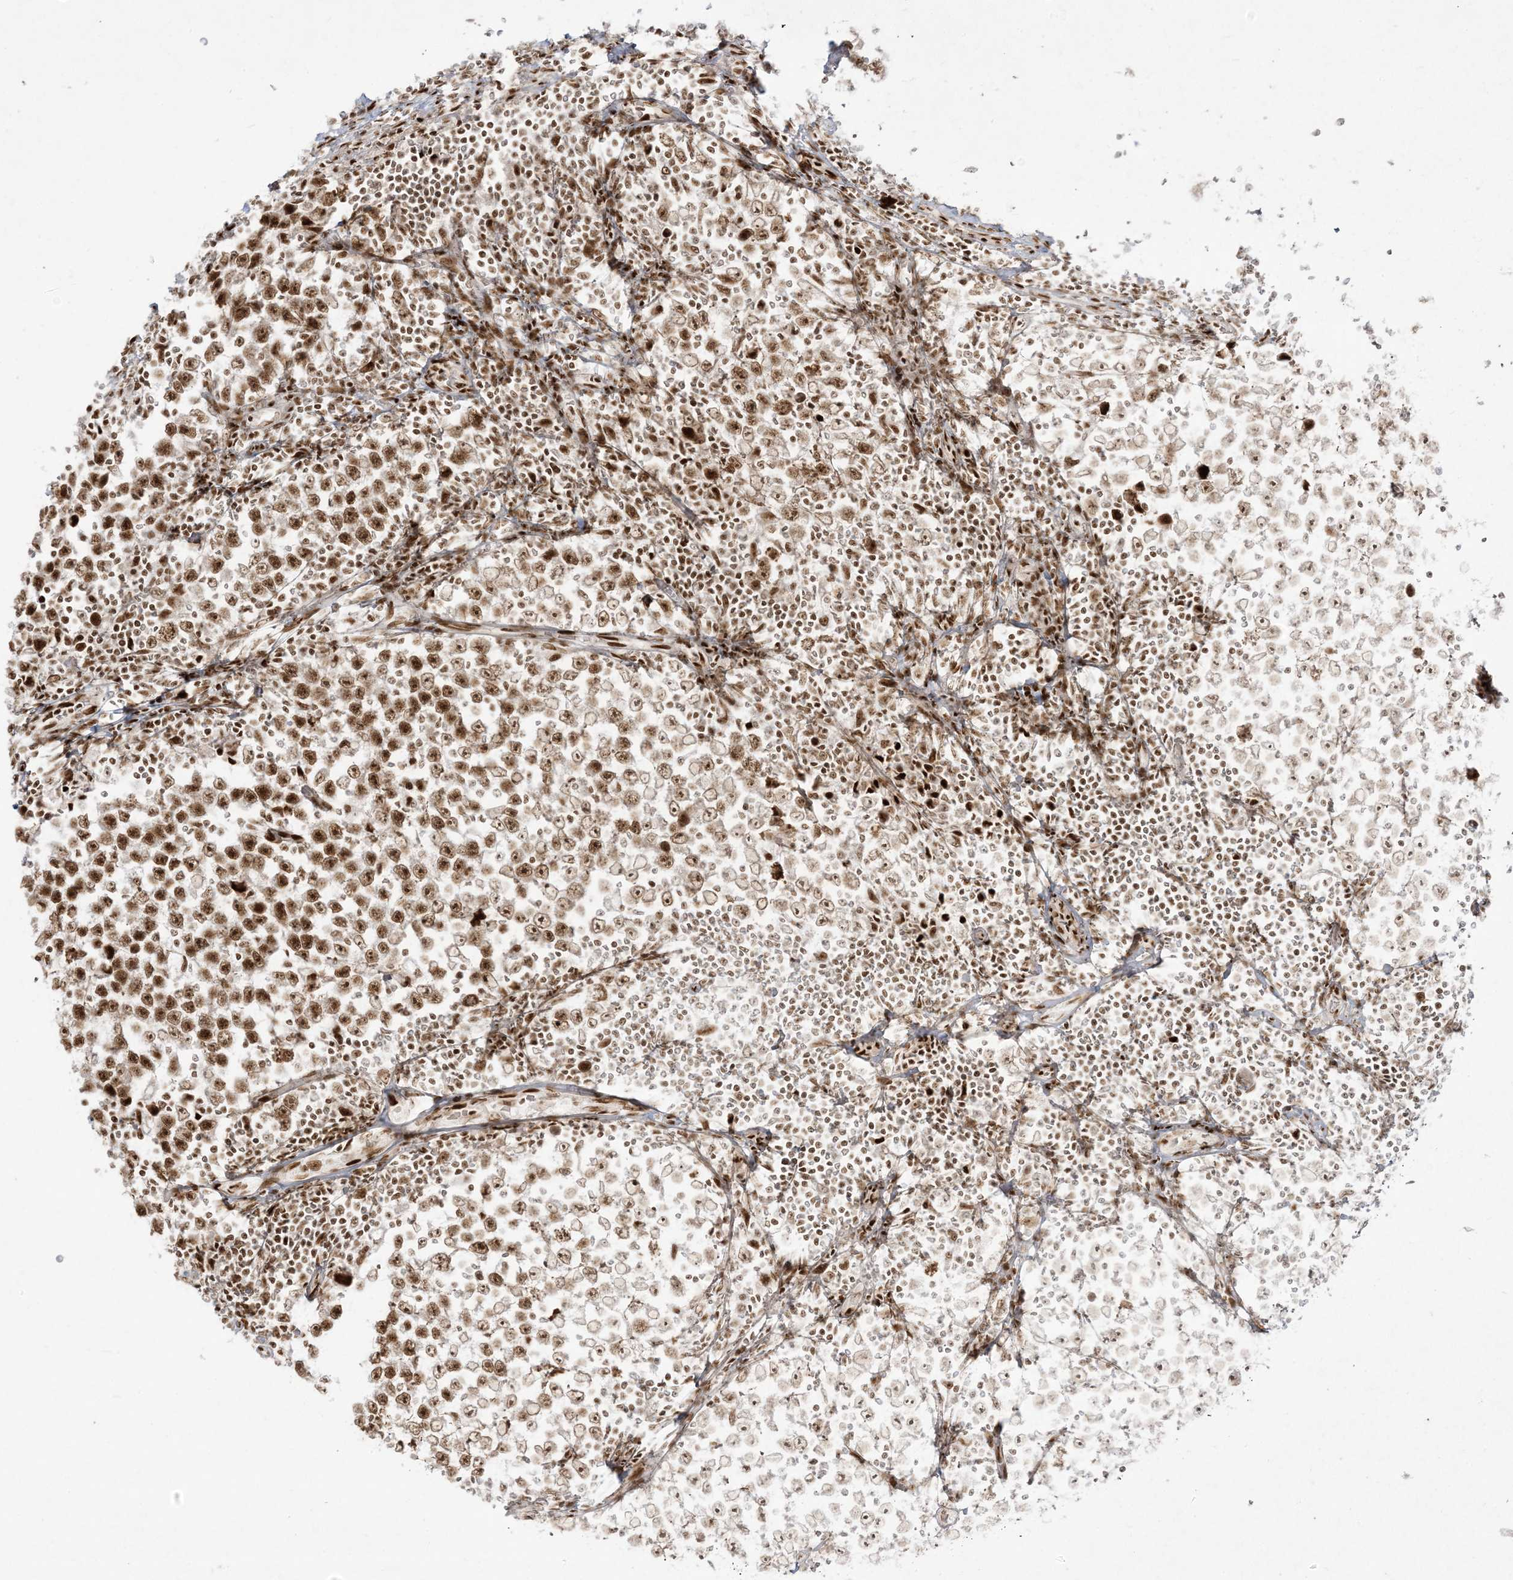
{"staining": {"intensity": "strong", "quantity": ">75%", "location": "nuclear"}, "tissue": "testis cancer", "cell_type": "Tumor cells", "image_type": "cancer", "snomed": [{"axis": "morphology", "description": "Normal tissue, NOS"}, {"axis": "morphology", "description": "Seminoma, NOS"}, {"axis": "topography", "description": "Testis"}], "caption": "Protein analysis of testis cancer (seminoma) tissue displays strong nuclear staining in approximately >75% of tumor cells.", "gene": "RBM10", "patient": {"sex": "male", "age": 43}}